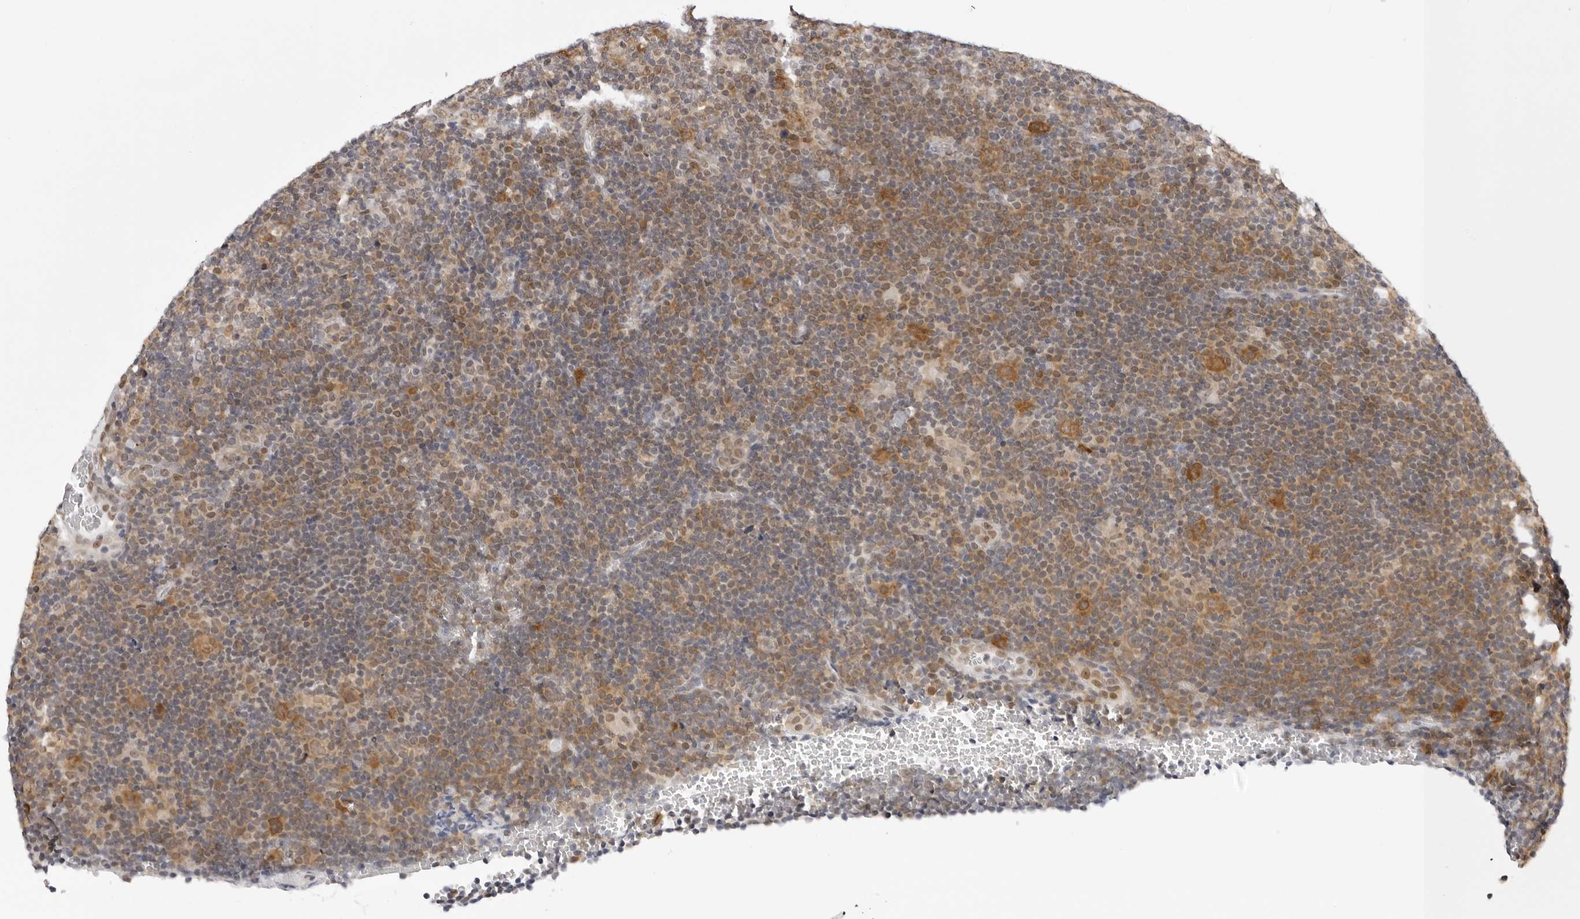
{"staining": {"intensity": "moderate", "quantity": "25%-75%", "location": "cytoplasmic/membranous"}, "tissue": "lymphoma", "cell_type": "Tumor cells", "image_type": "cancer", "snomed": [{"axis": "morphology", "description": "Hodgkin's disease, NOS"}, {"axis": "topography", "description": "Lymph node"}], "caption": "Approximately 25%-75% of tumor cells in human Hodgkin's disease display moderate cytoplasmic/membranous protein positivity as visualized by brown immunohistochemical staining.", "gene": "WDR77", "patient": {"sex": "female", "age": 57}}